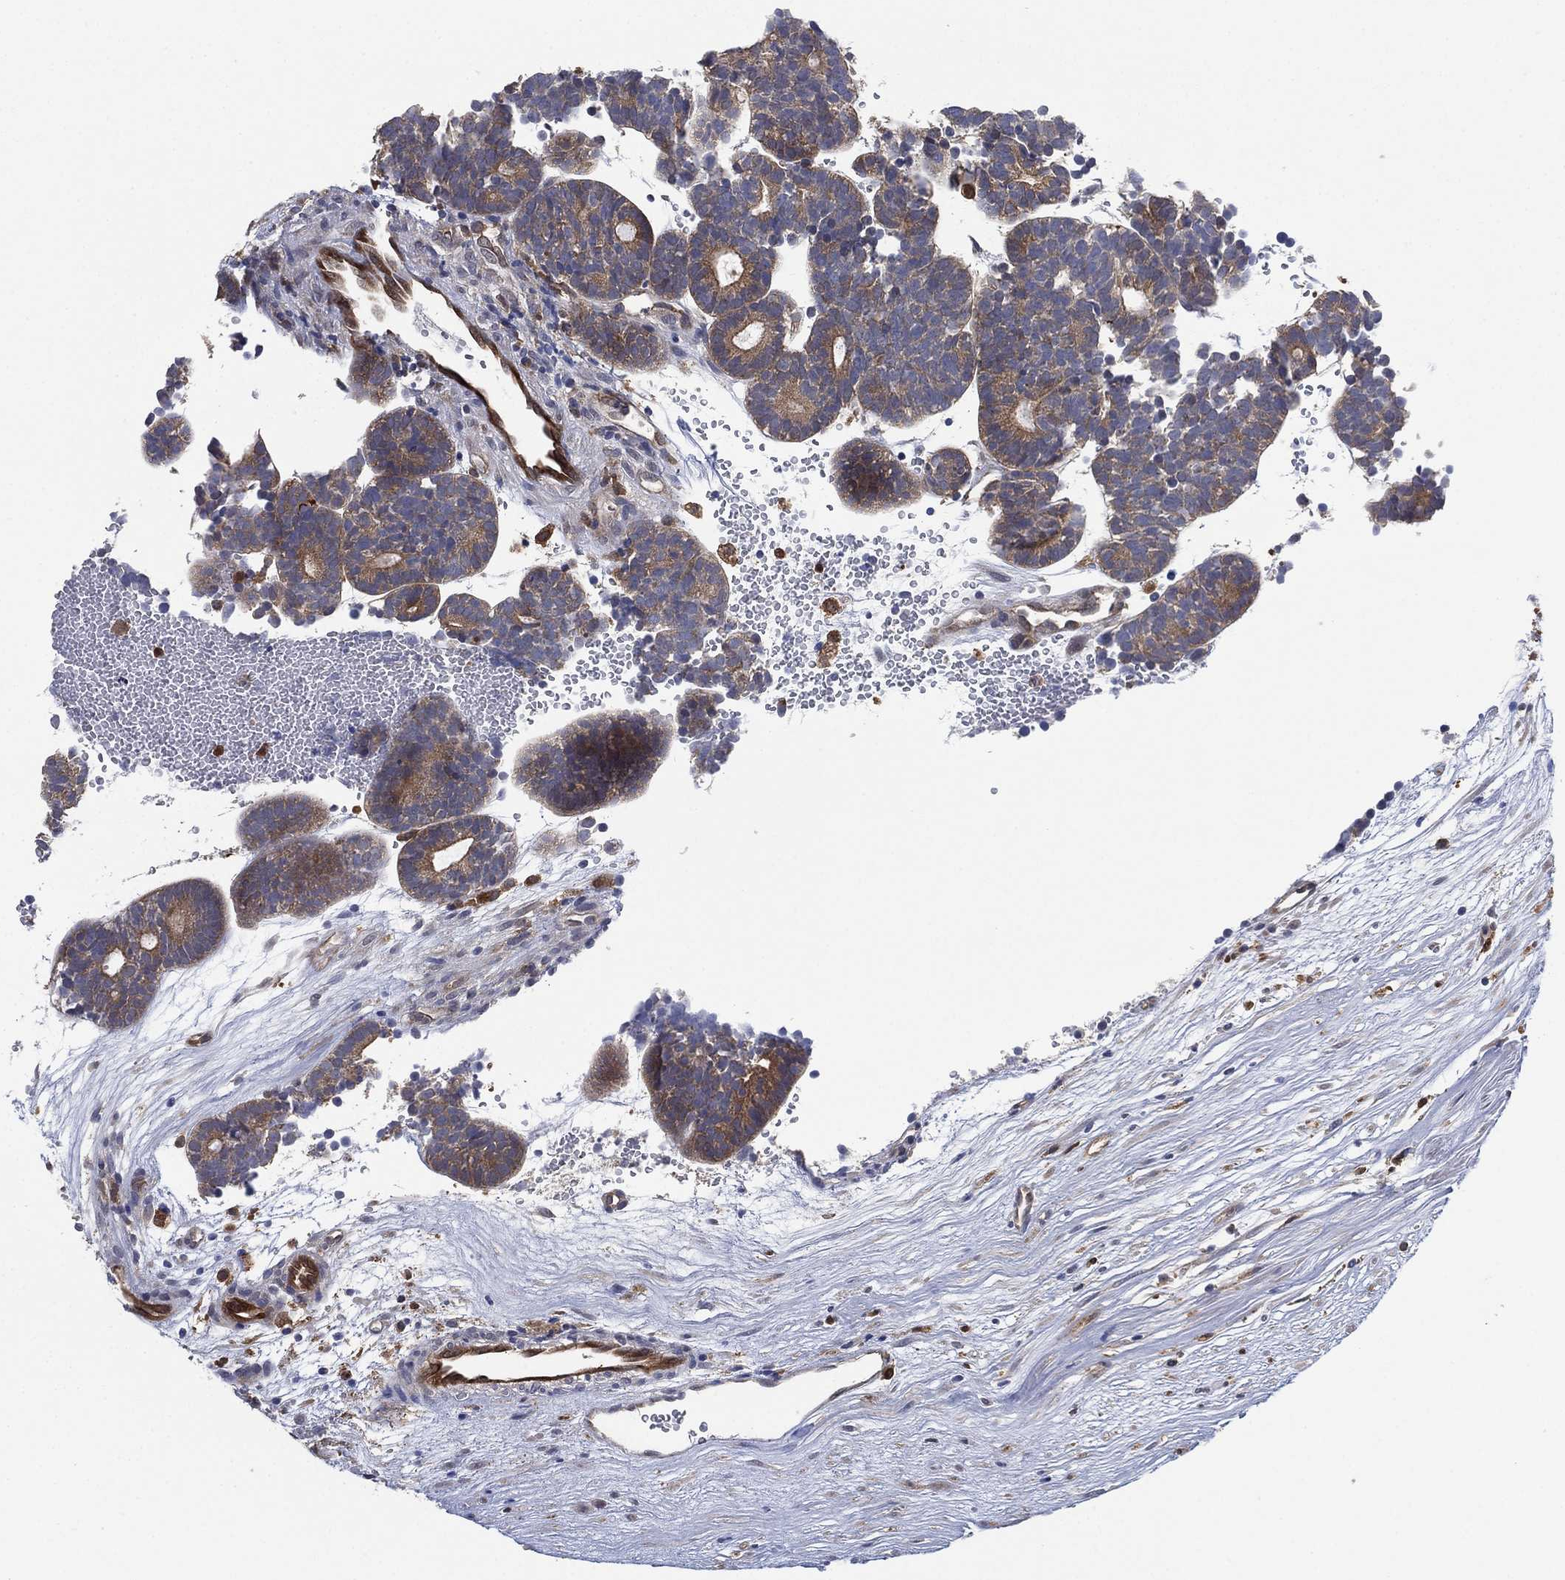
{"staining": {"intensity": "weak", "quantity": "25%-75%", "location": "cytoplasmic/membranous"}, "tissue": "head and neck cancer", "cell_type": "Tumor cells", "image_type": "cancer", "snomed": [{"axis": "morphology", "description": "Adenocarcinoma, NOS"}, {"axis": "topography", "description": "Head-Neck"}], "caption": "Tumor cells display low levels of weak cytoplasmic/membranous staining in approximately 25%-75% of cells in adenocarcinoma (head and neck). The protein of interest is stained brown, and the nuclei are stained in blue (DAB IHC with brightfield microscopy, high magnification).", "gene": "FES", "patient": {"sex": "female", "age": 81}}